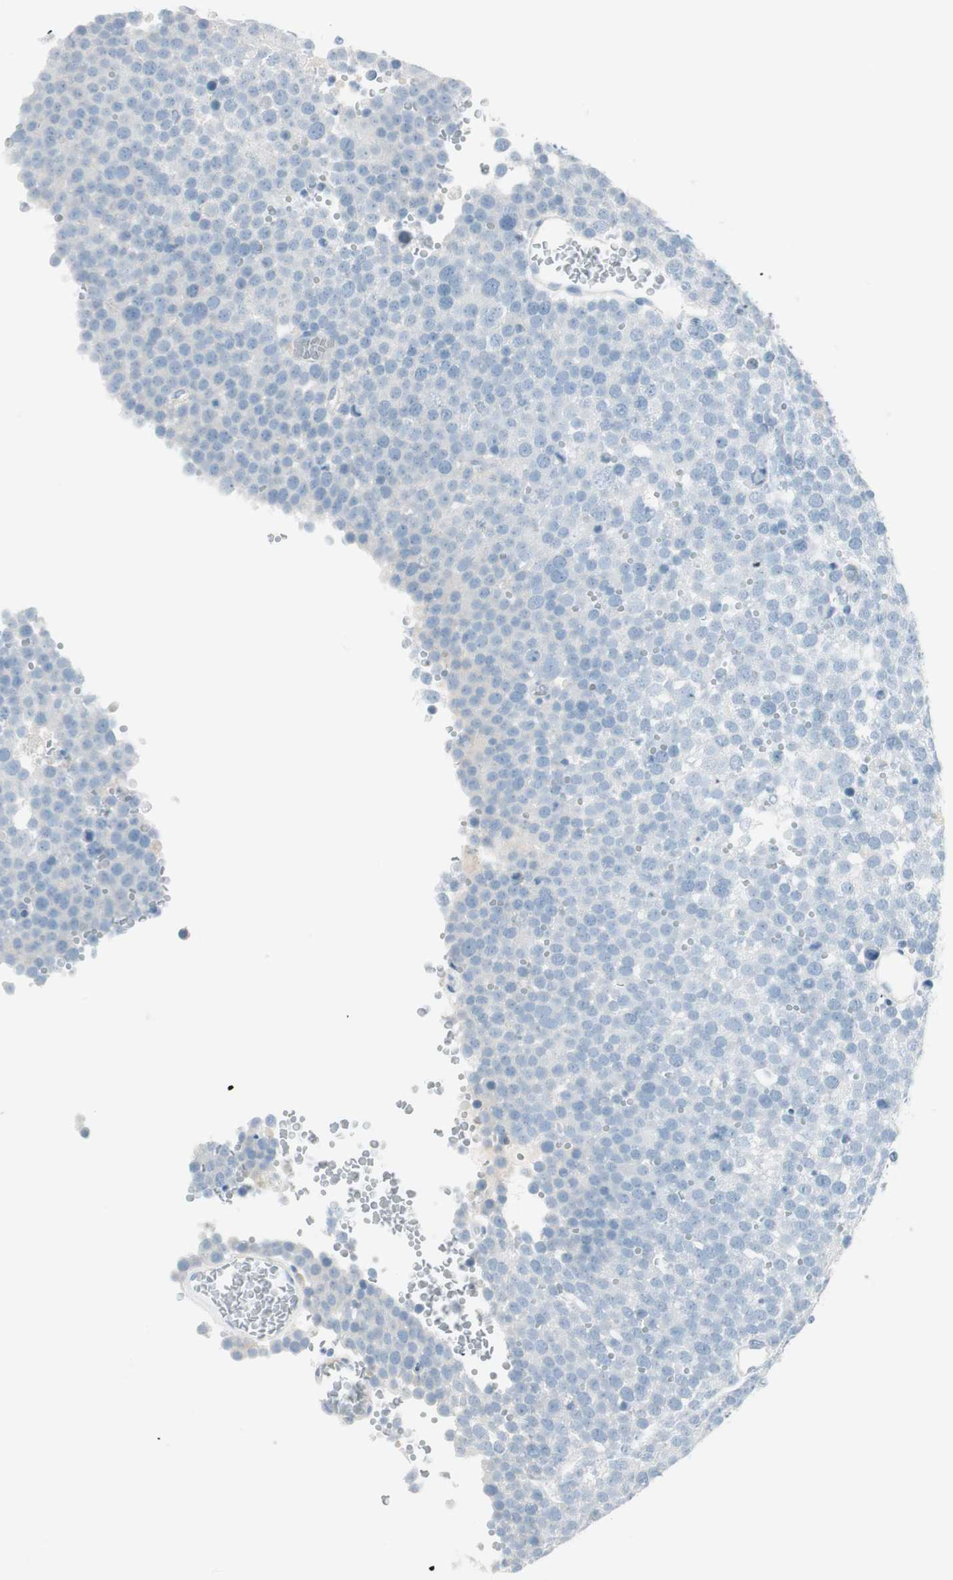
{"staining": {"intensity": "negative", "quantity": "none", "location": "none"}, "tissue": "testis cancer", "cell_type": "Tumor cells", "image_type": "cancer", "snomed": [{"axis": "morphology", "description": "Seminoma, NOS"}, {"axis": "topography", "description": "Testis"}], "caption": "This is an immunohistochemistry (IHC) histopathology image of human testis cancer. There is no expression in tumor cells.", "gene": "ITLN2", "patient": {"sex": "male", "age": 71}}